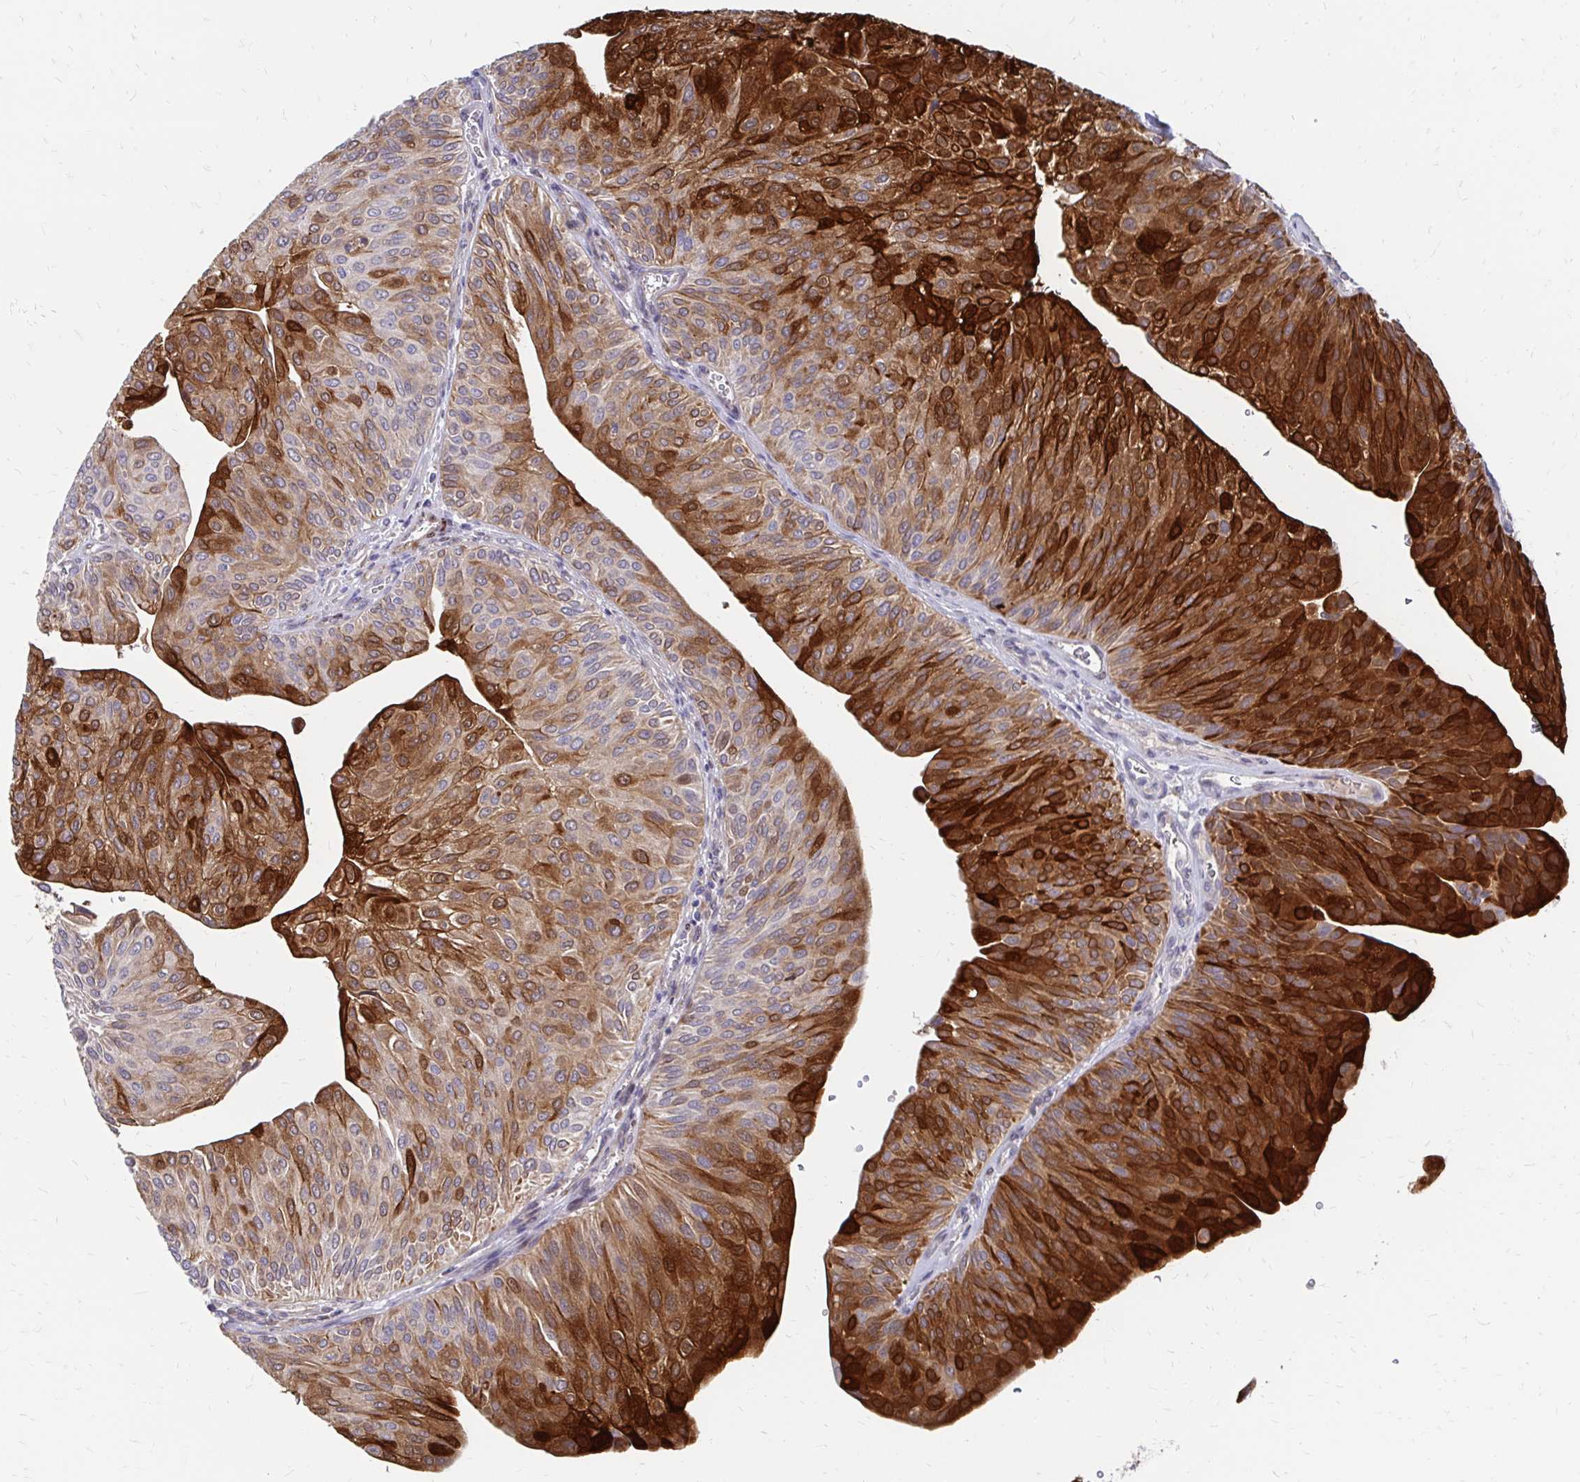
{"staining": {"intensity": "strong", "quantity": ">75%", "location": "cytoplasmic/membranous"}, "tissue": "urothelial cancer", "cell_type": "Tumor cells", "image_type": "cancer", "snomed": [{"axis": "morphology", "description": "Urothelial carcinoma, NOS"}, {"axis": "topography", "description": "Urinary bladder"}], "caption": "Brown immunohistochemical staining in human urothelial cancer shows strong cytoplasmic/membranous expression in about >75% of tumor cells. The protein of interest is shown in brown color, while the nuclei are stained blue.", "gene": "CDKL1", "patient": {"sex": "male", "age": 67}}